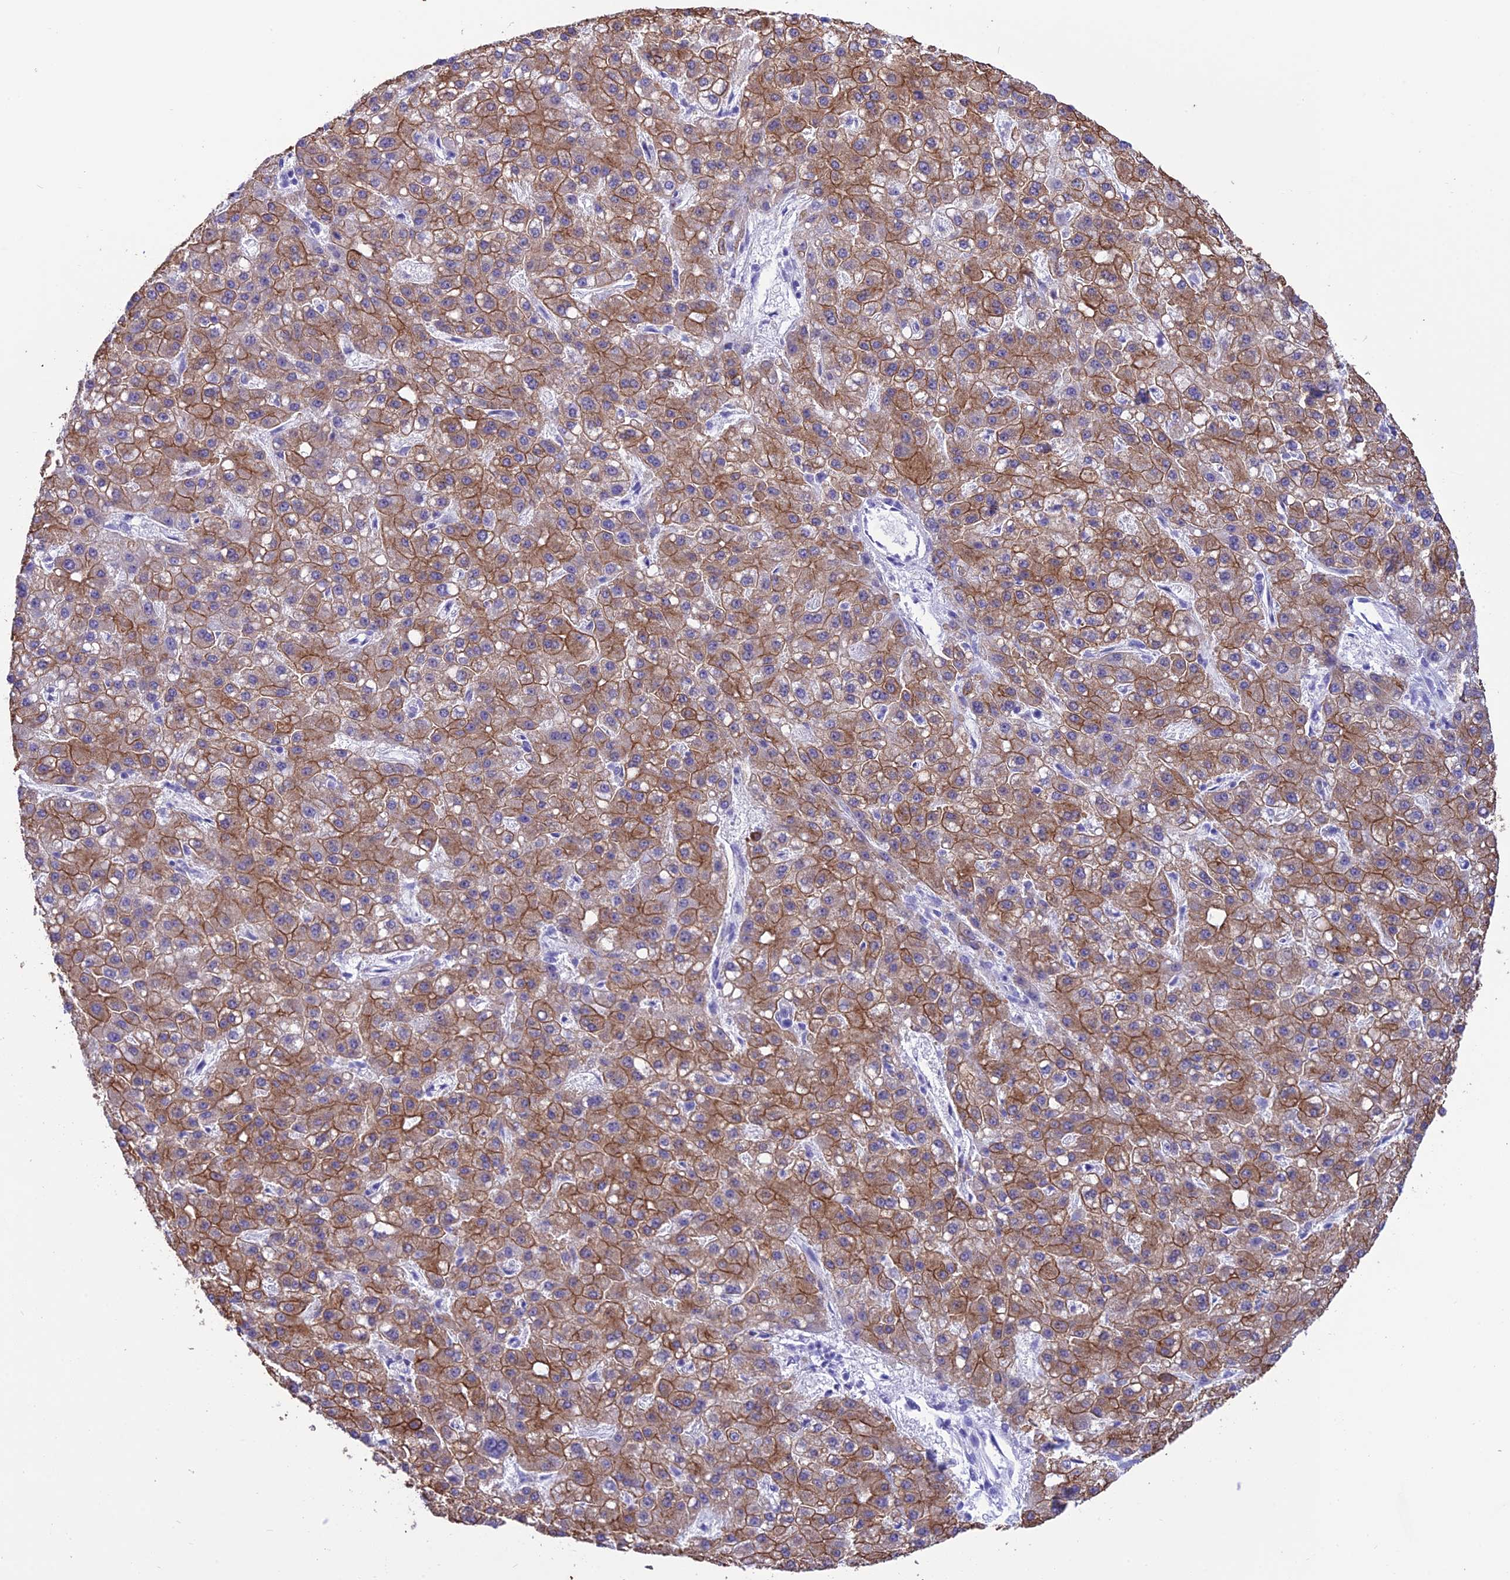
{"staining": {"intensity": "strong", "quantity": ">75%", "location": "cytoplasmic/membranous"}, "tissue": "liver cancer", "cell_type": "Tumor cells", "image_type": "cancer", "snomed": [{"axis": "morphology", "description": "Carcinoma, Hepatocellular, NOS"}, {"axis": "topography", "description": "Liver"}], "caption": "Liver cancer stained for a protein (brown) demonstrates strong cytoplasmic/membranous positive positivity in approximately >75% of tumor cells.", "gene": "VPS52", "patient": {"sex": "male", "age": 67}}